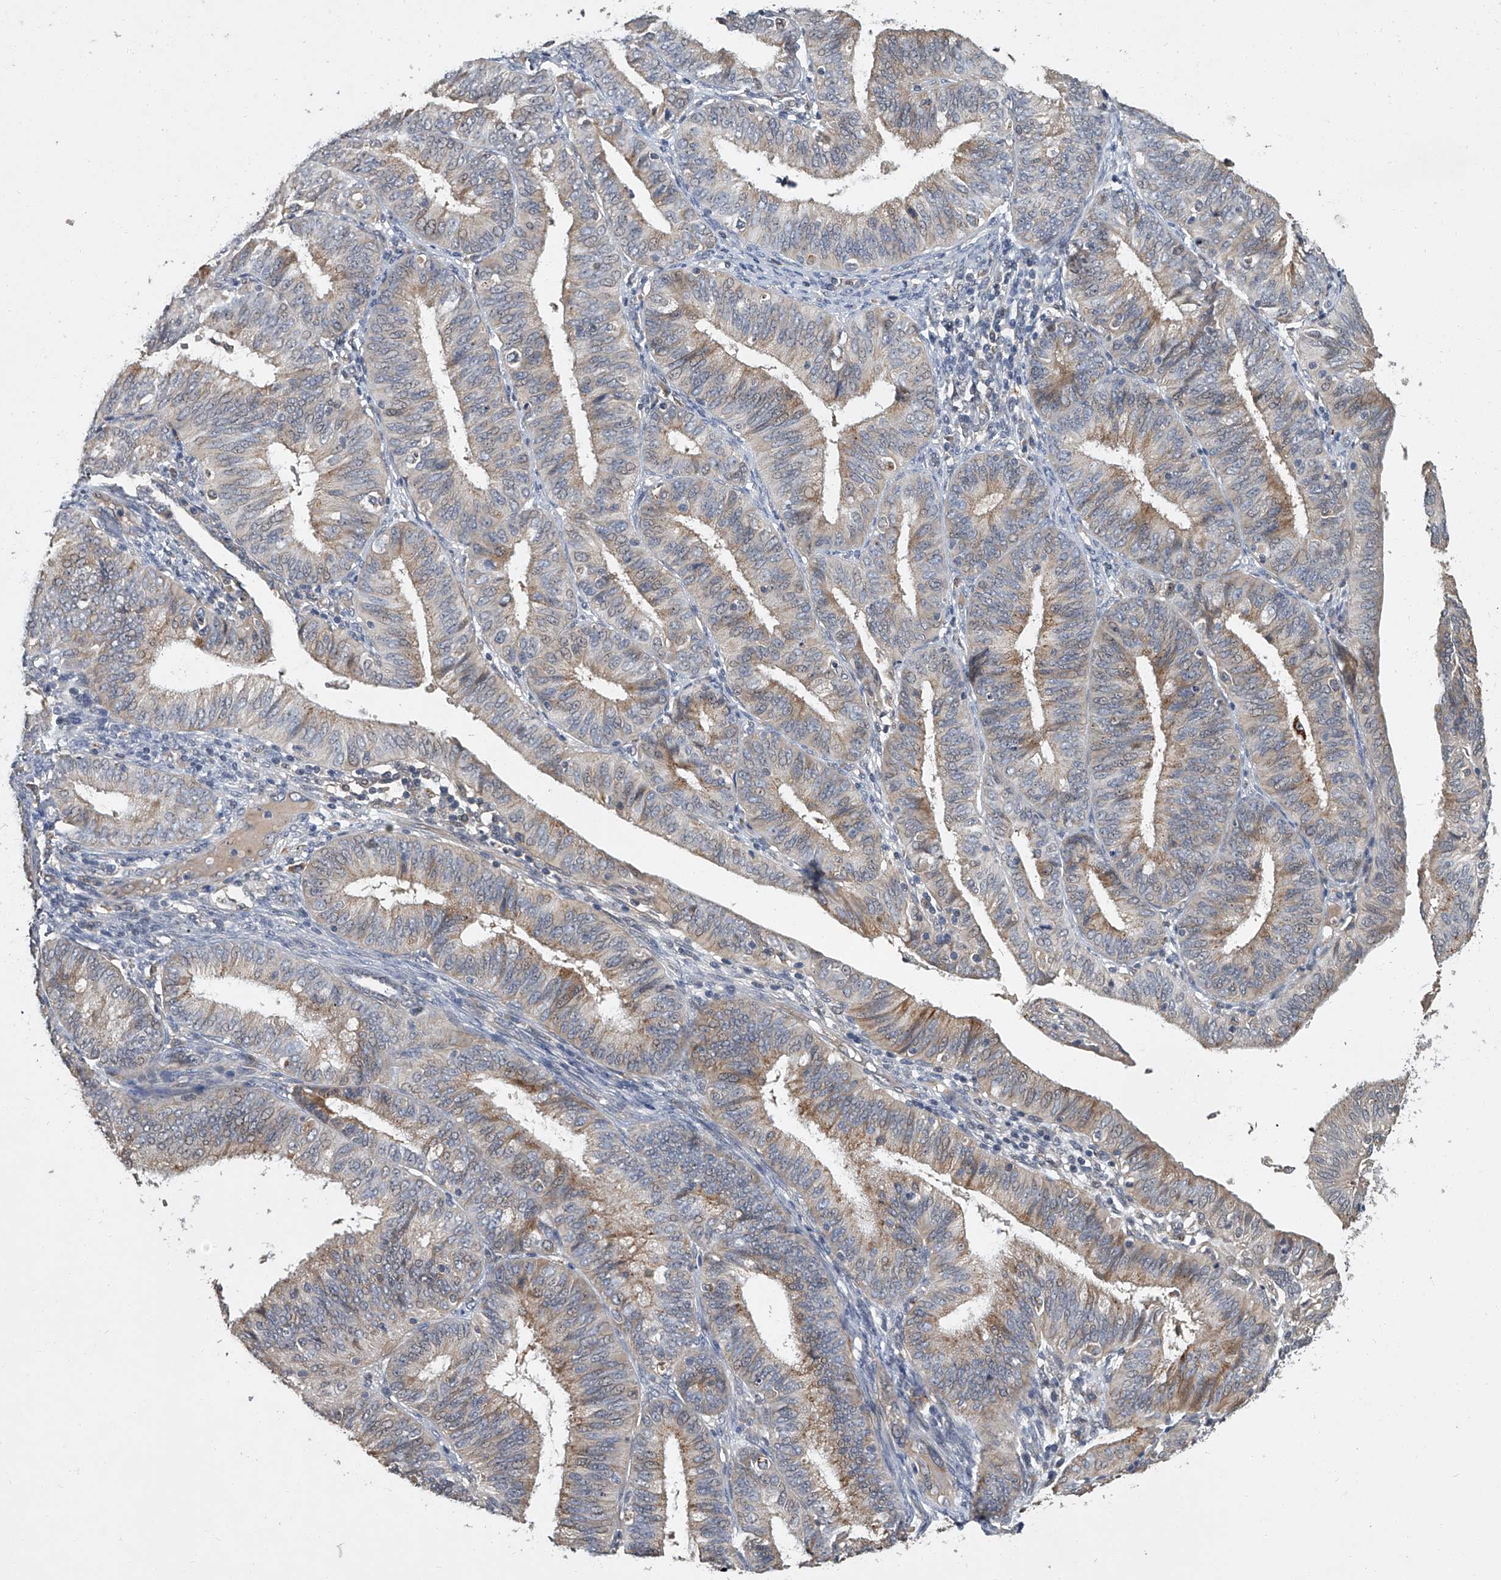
{"staining": {"intensity": "moderate", "quantity": "<25%", "location": "cytoplasmic/membranous"}, "tissue": "endometrial cancer", "cell_type": "Tumor cells", "image_type": "cancer", "snomed": [{"axis": "morphology", "description": "Adenocarcinoma, NOS"}, {"axis": "topography", "description": "Endometrium"}], "caption": "Immunohistochemistry (IHC) histopathology image of neoplastic tissue: human endometrial cancer stained using immunohistochemistry displays low levels of moderate protein expression localized specifically in the cytoplasmic/membranous of tumor cells, appearing as a cytoplasmic/membranous brown color.", "gene": "JAG2", "patient": {"sex": "female", "age": 51}}